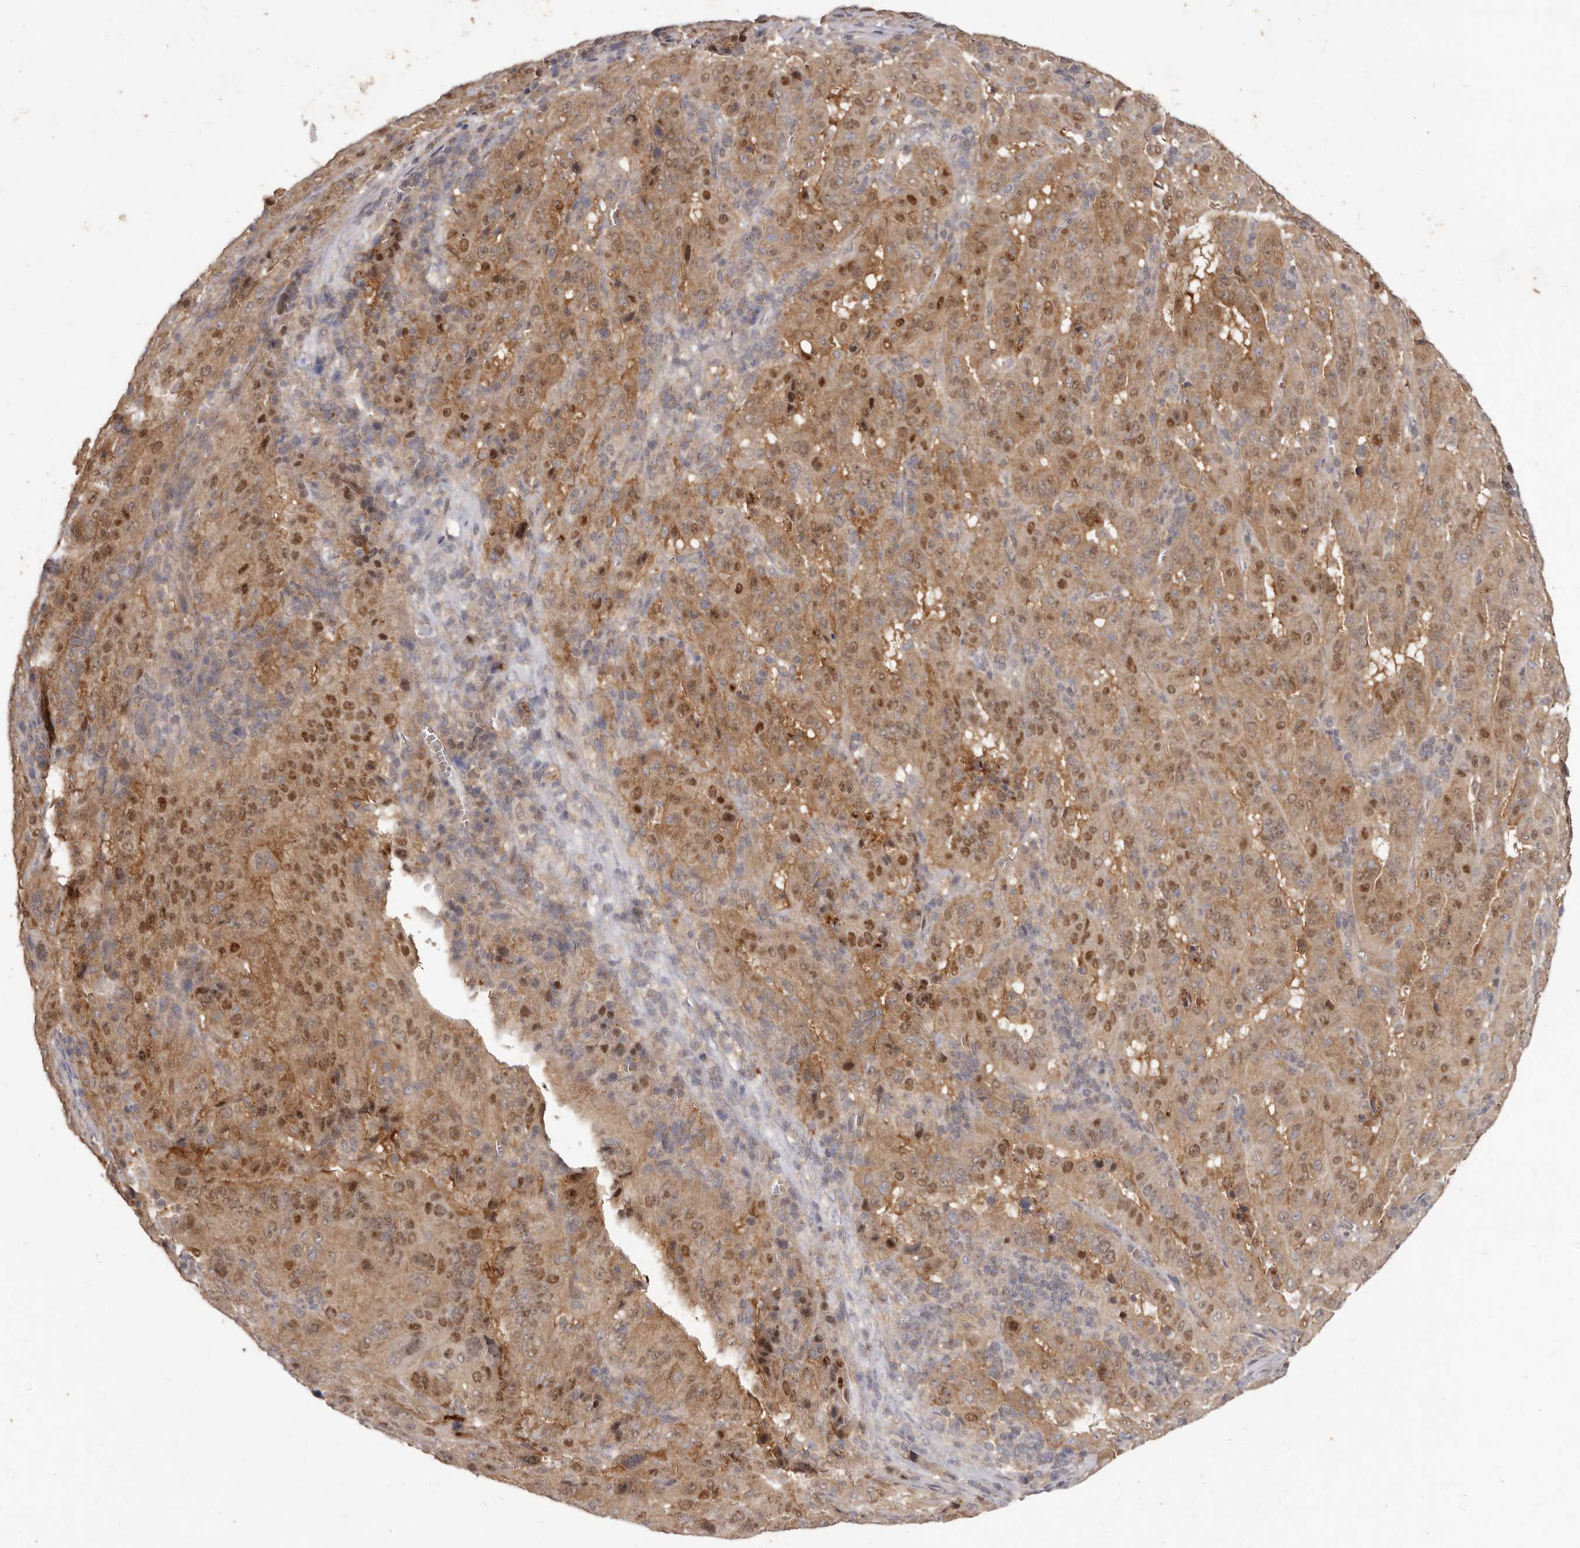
{"staining": {"intensity": "moderate", "quantity": ">75%", "location": "cytoplasmic/membranous,nuclear"}, "tissue": "pancreatic cancer", "cell_type": "Tumor cells", "image_type": "cancer", "snomed": [{"axis": "morphology", "description": "Adenocarcinoma, NOS"}, {"axis": "topography", "description": "Pancreas"}], "caption": "A brown stain highlights moderate cytoplasmic/membranous and nuclear expression of a protein in human adenocarcinoma (pancreatic) tumor cells.", "gene": "ACLY", "patient": {"sex": "male", "age": 63}}